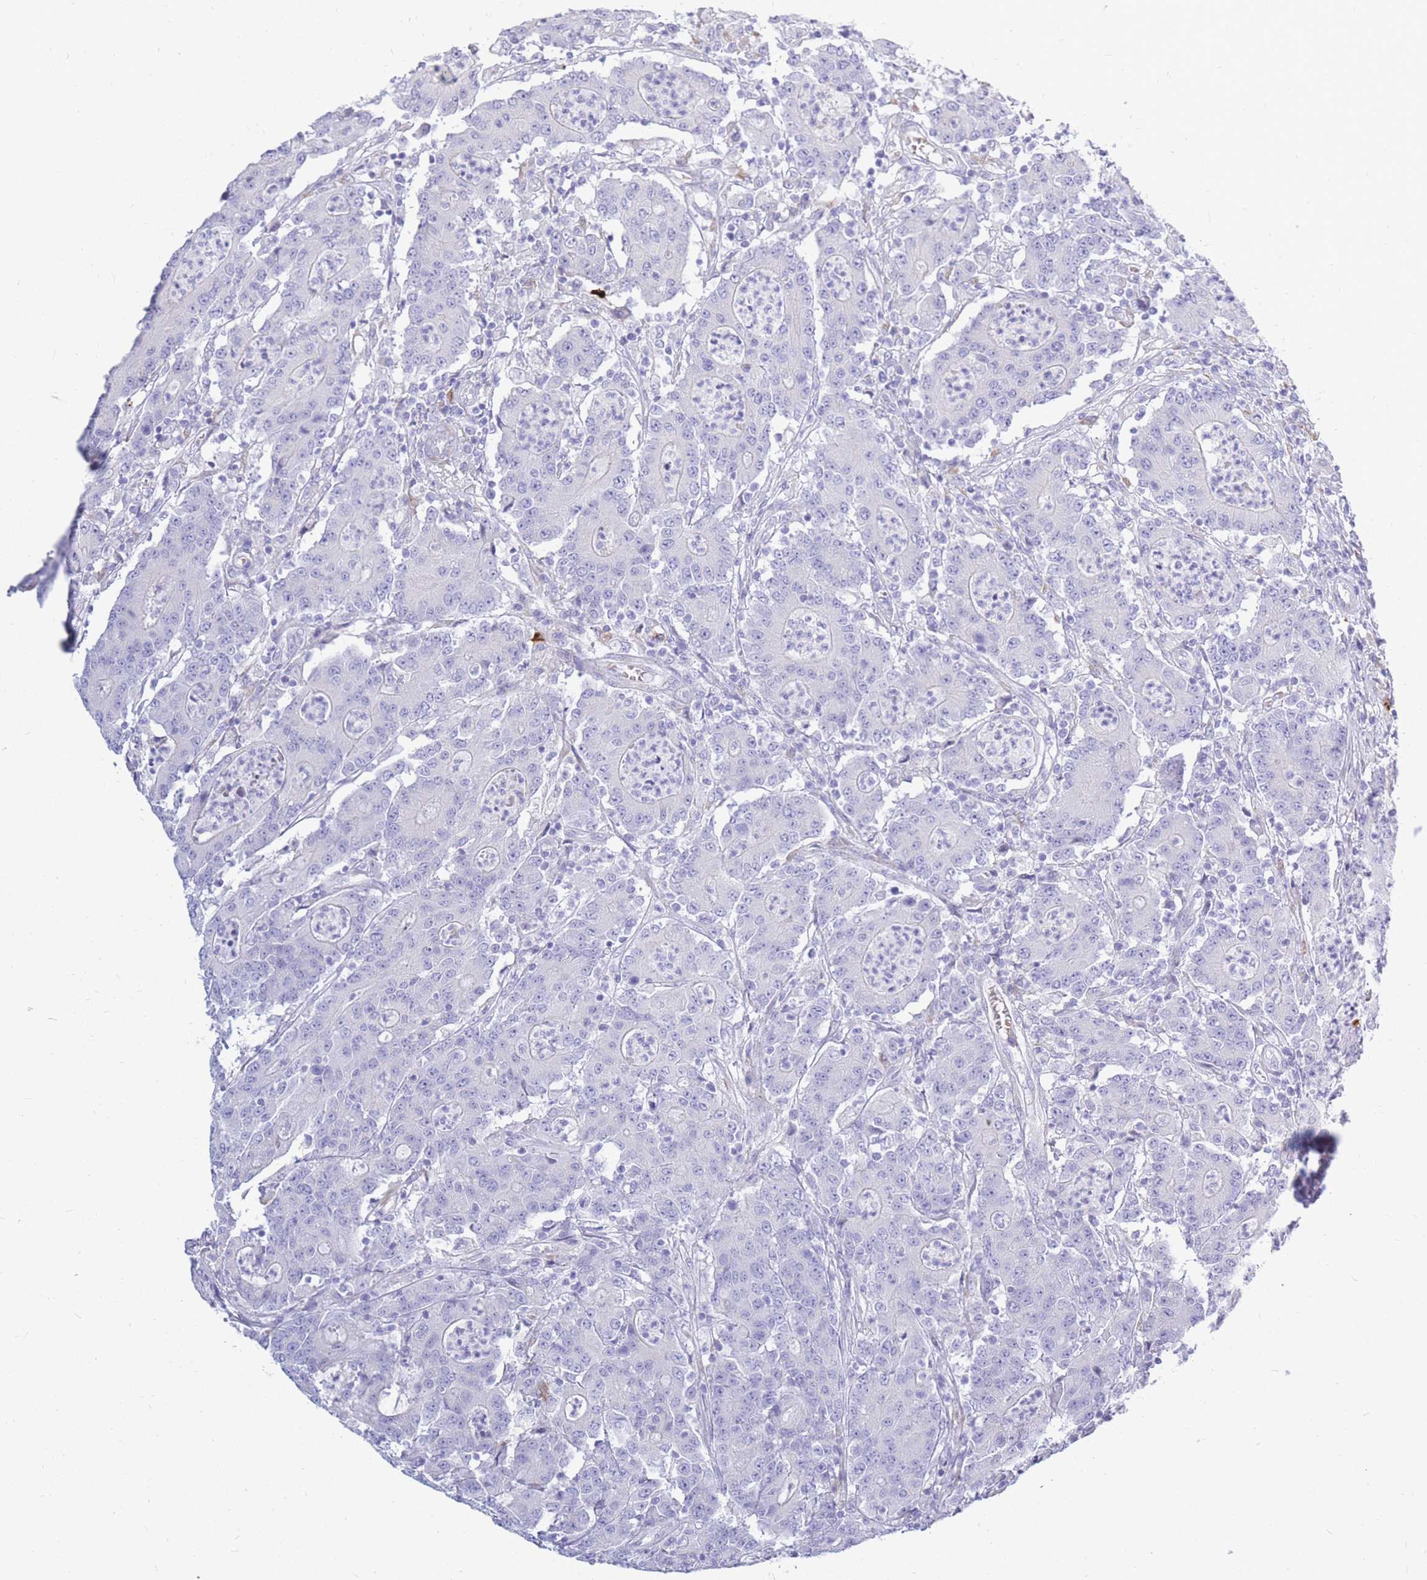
{"staining": {"intensity": "negative", "quantity": "none", "location": "none"}, "tissue": "colorectal cancer", "cell_type": "Tumor cells", "image_type": "cancer", "snomed": [{"axis": "morphology", "description": "Adenocarcinoma, NOS"}, {"axis": "topography", "description": "Colon"}], "caption": "Colorectal adenocarcinoma was stained to show a protein in brown. There is no significant expression in tumor cells.", "gene": "TPSD1", "patient": {"sex": "male", "age": 83}}